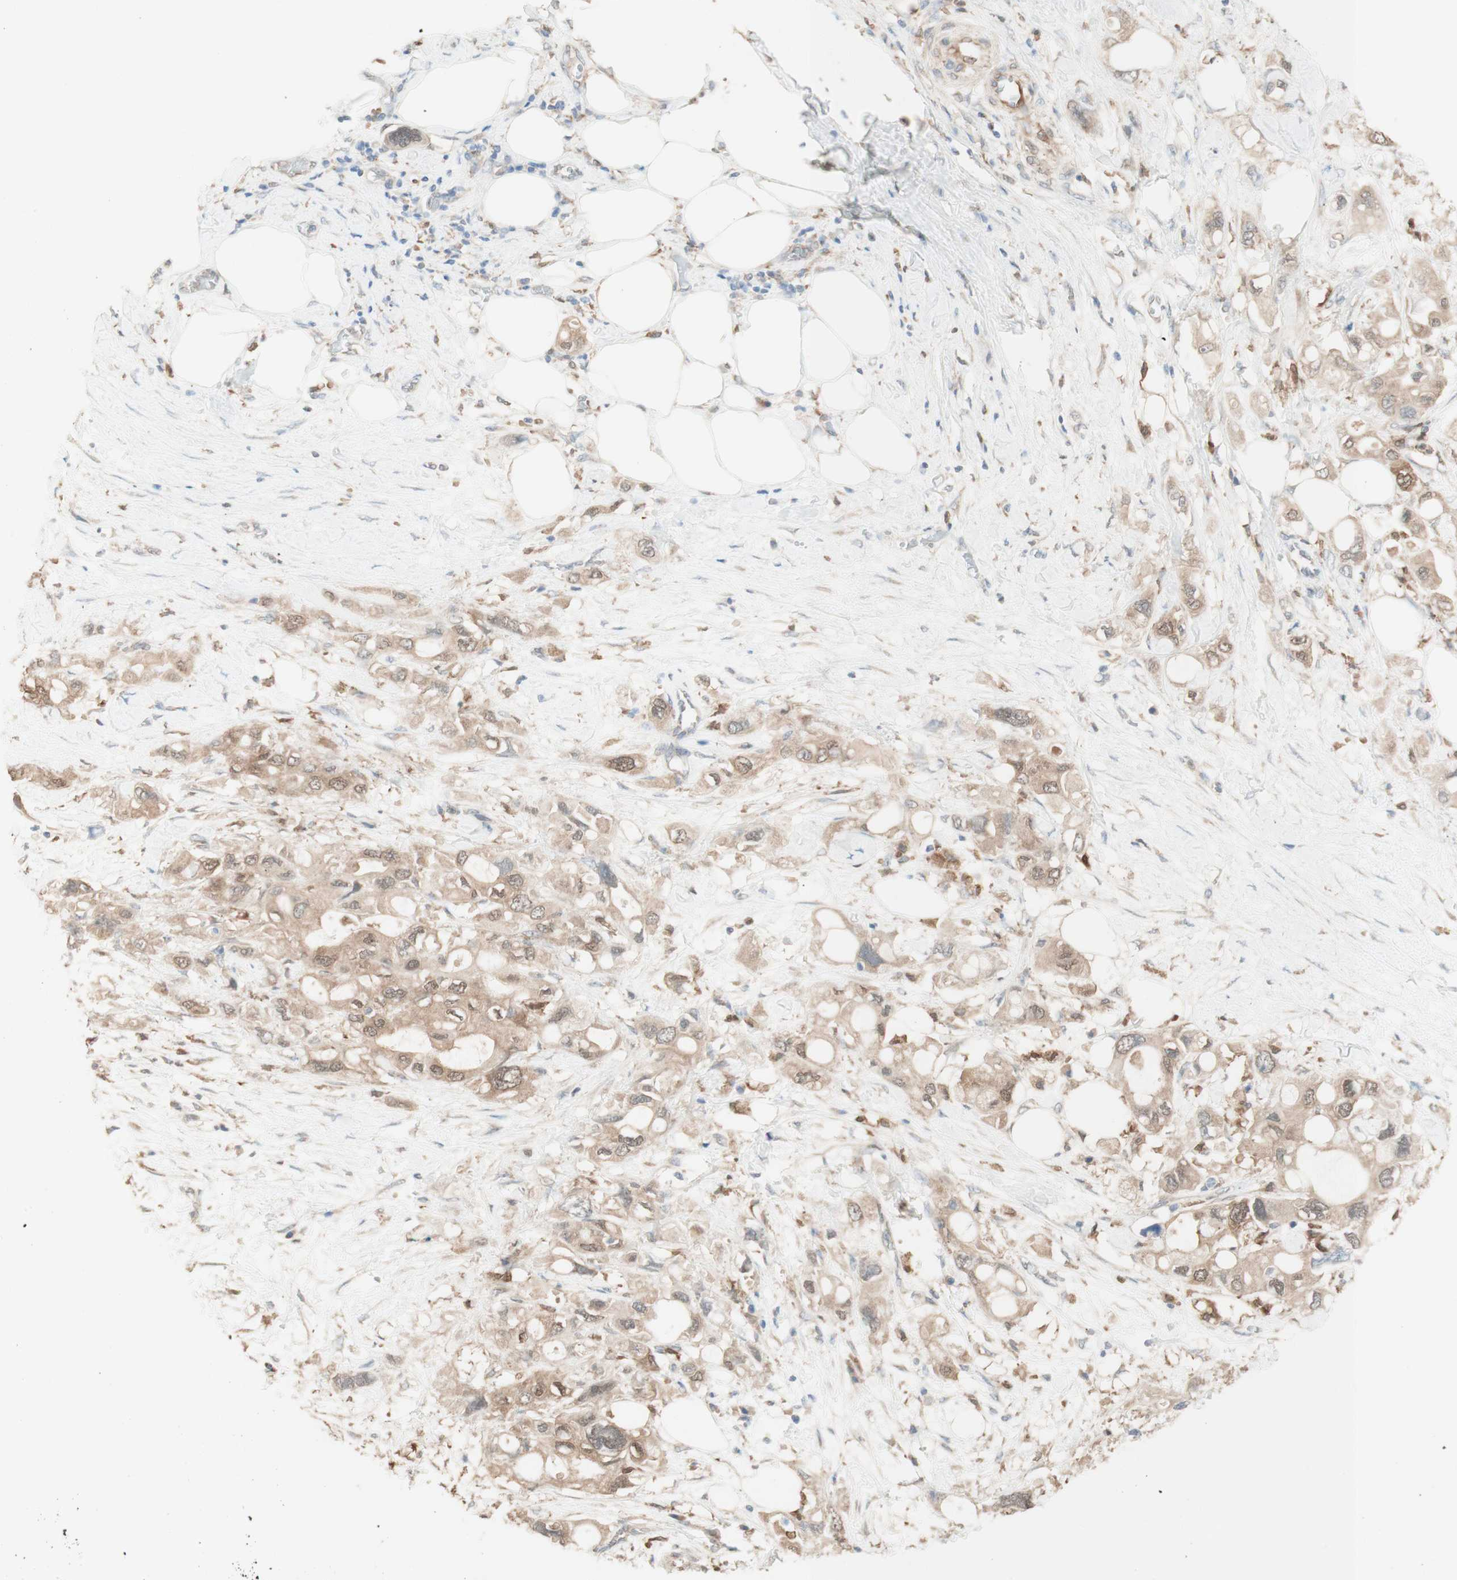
{"staining": {"intensity": "weak", "quantity": ">75%", "location": "cytoplasmic/membranous"}, "tissue": "pancreatic cancer", "cell_type": "Tumor cells", "image_type": "cancer", "snomed": [{"axis": "morphology", "description": "Adenocarcinoma, NOS"}, {"axis": "topography", "description": "Pancreas"}], "caption": "Weak cytoplasmic/membranous staining is seen in about >75% of tumor cells in adenocarcinoma (pancreatic). (brown staining indicates protein expression, while blue staining denotes nuclei).", "gene": "COMT", "patient": {"sex": "female", "age": 56}}